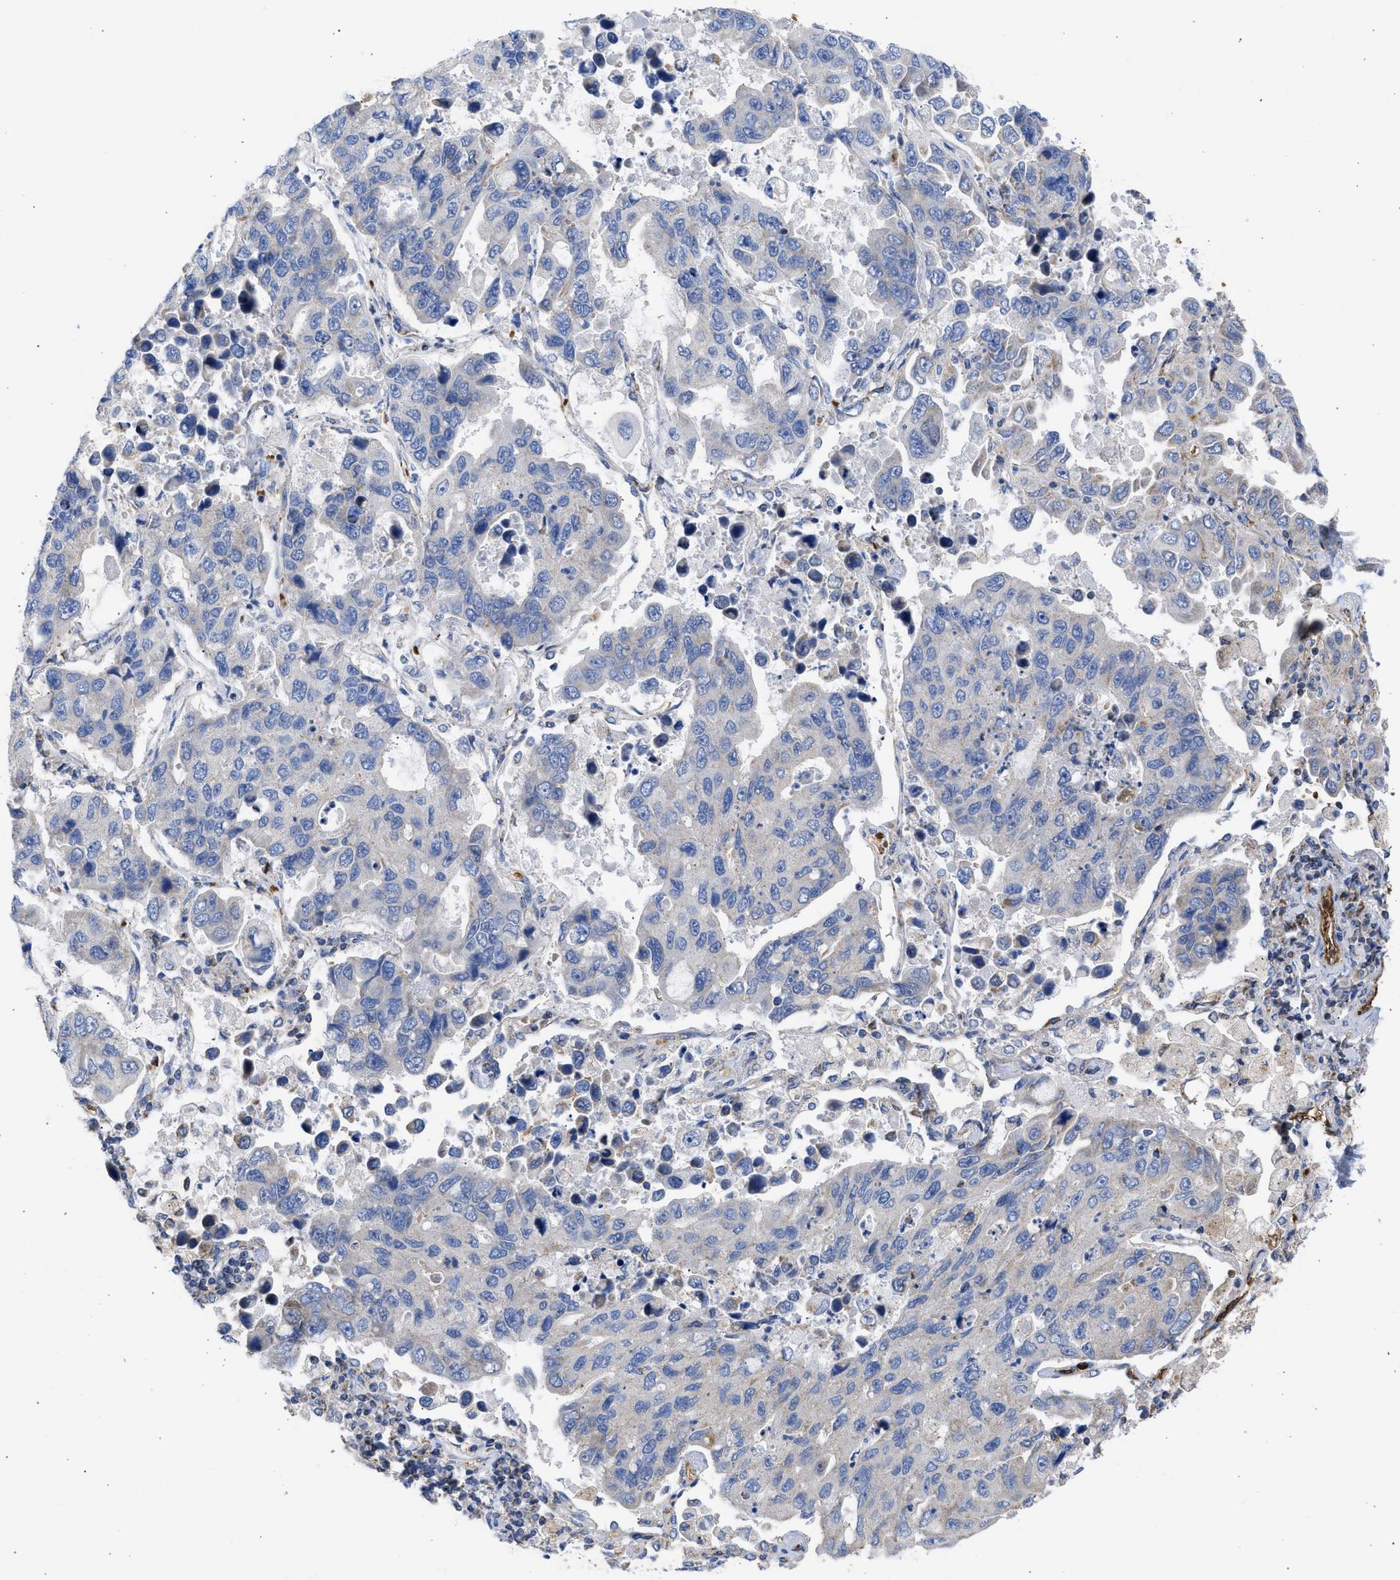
{"staining": {"intensity": "negative", "quantity": "none", "location": "none"}, "tissue": "lung cancer", "cell_type": "Tumor cells", "image_type": "cancer", "snomed": [{"axis": "morphology", "description": "Adenocarcinoma, NOS"}, {"axis": "topography", "description": "Lung"}], "caption": "Adenocarcinoma (lung) was stained to show a protein in brown. There is no significant staining in tumor cells. (DAB (3,3'-diaminobenzidine) immunohistochemistry, high magnification).", "gene": "BTG3", "patient": {"sex": "male", "age": 64}}